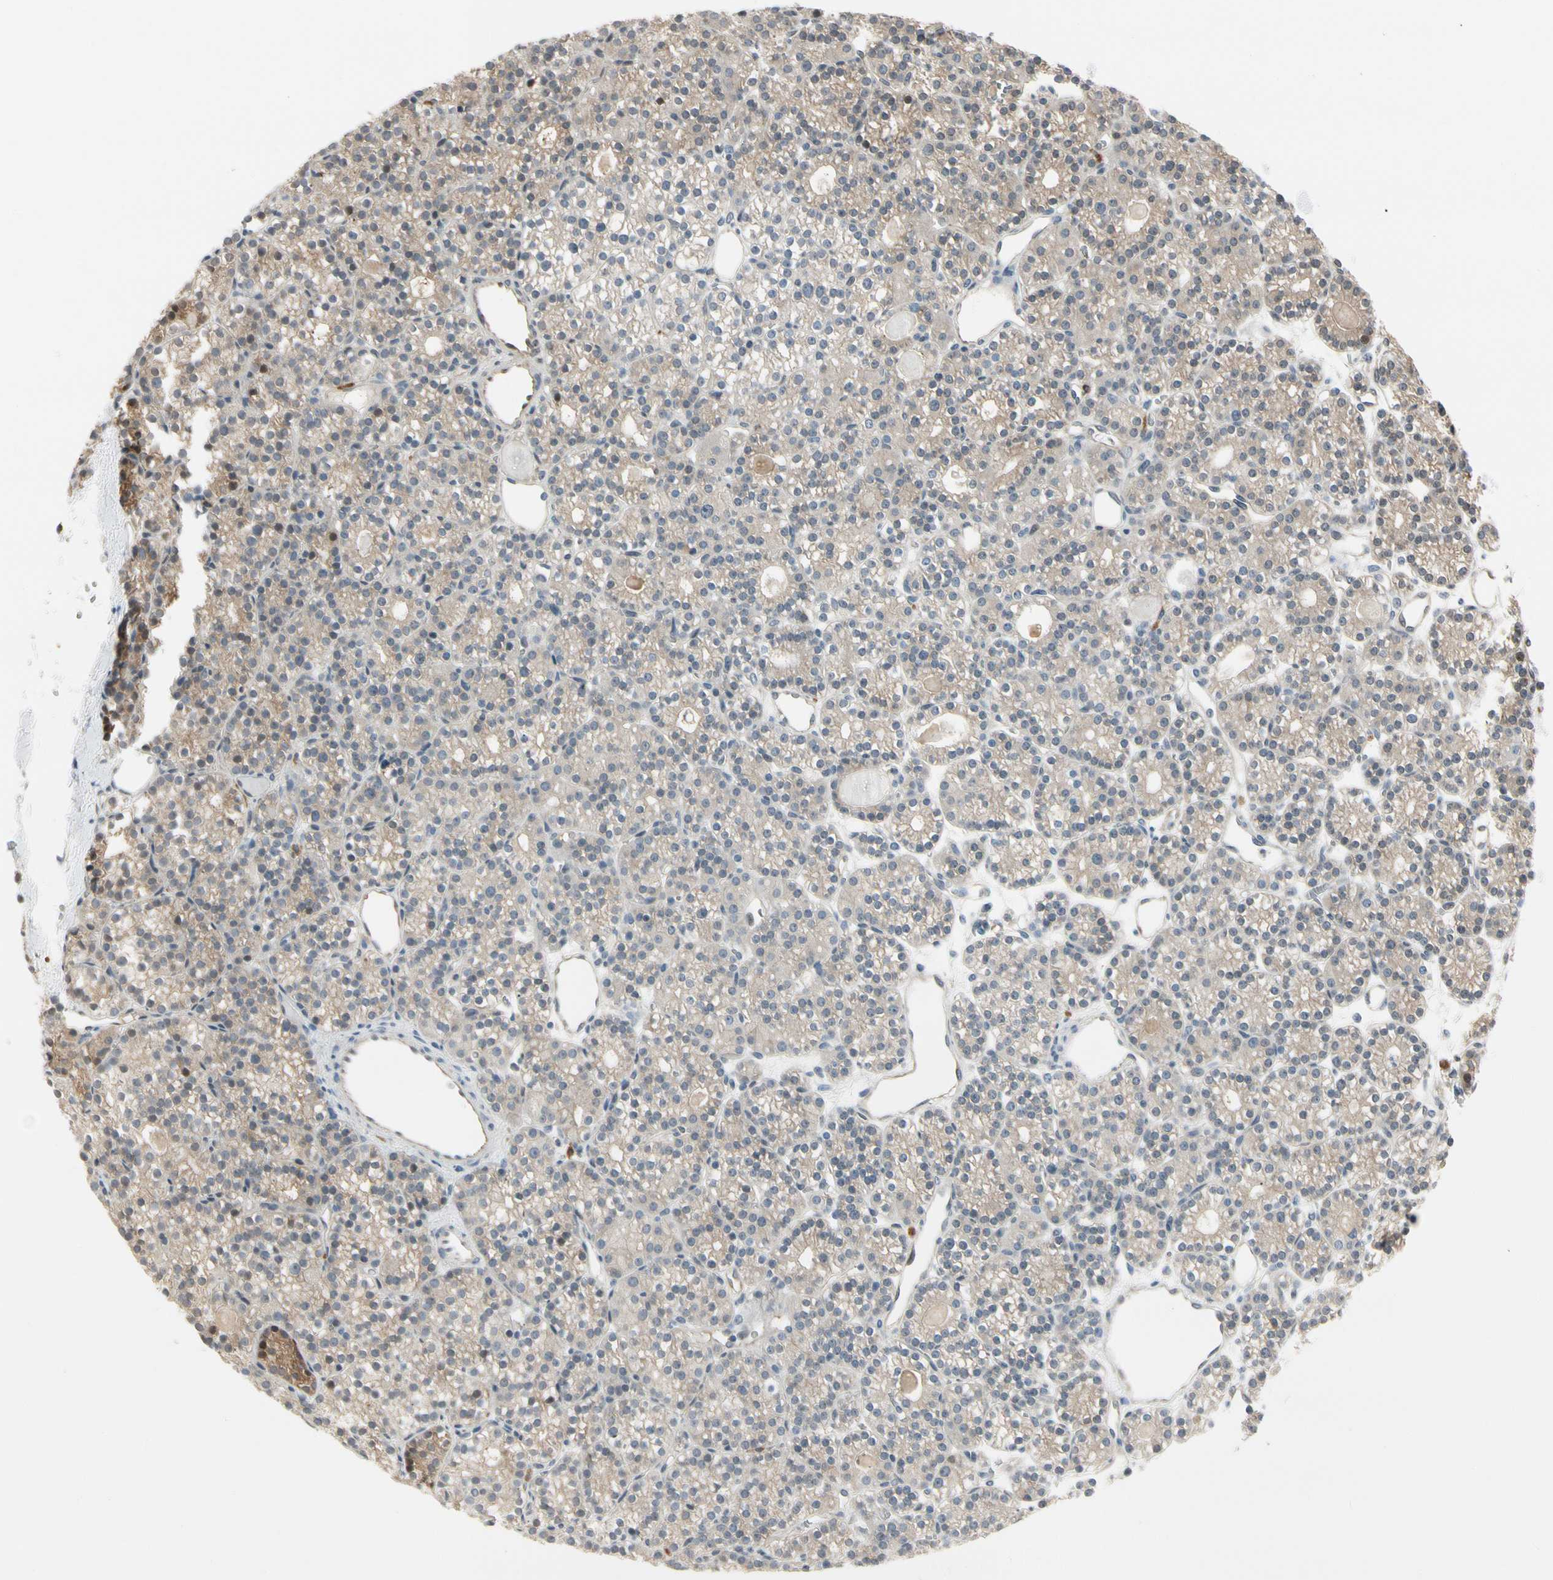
{"staining": {"intensity": "weak", "quantity": ">75%", "location": "cytoplasmic/membranous"}, "tissue": "parathyroid gland", "cell_type": "Glandular cells", "image_type": "normal", "snomed": [{"axis": "morphology", "description": "Normal tissue, NOS"}, {"axis": "topography", "description": "Parathyroid gland"}], "caption": "IHC histopathology image of unremarkable parathyroid gland stained for a protein (brown), which demonstrates low levels of weak cytoplasmic/membranous expression in about >75% of glandular cells.", "gene": "EVC", "patient": {"sex": "female", "age": 64}}